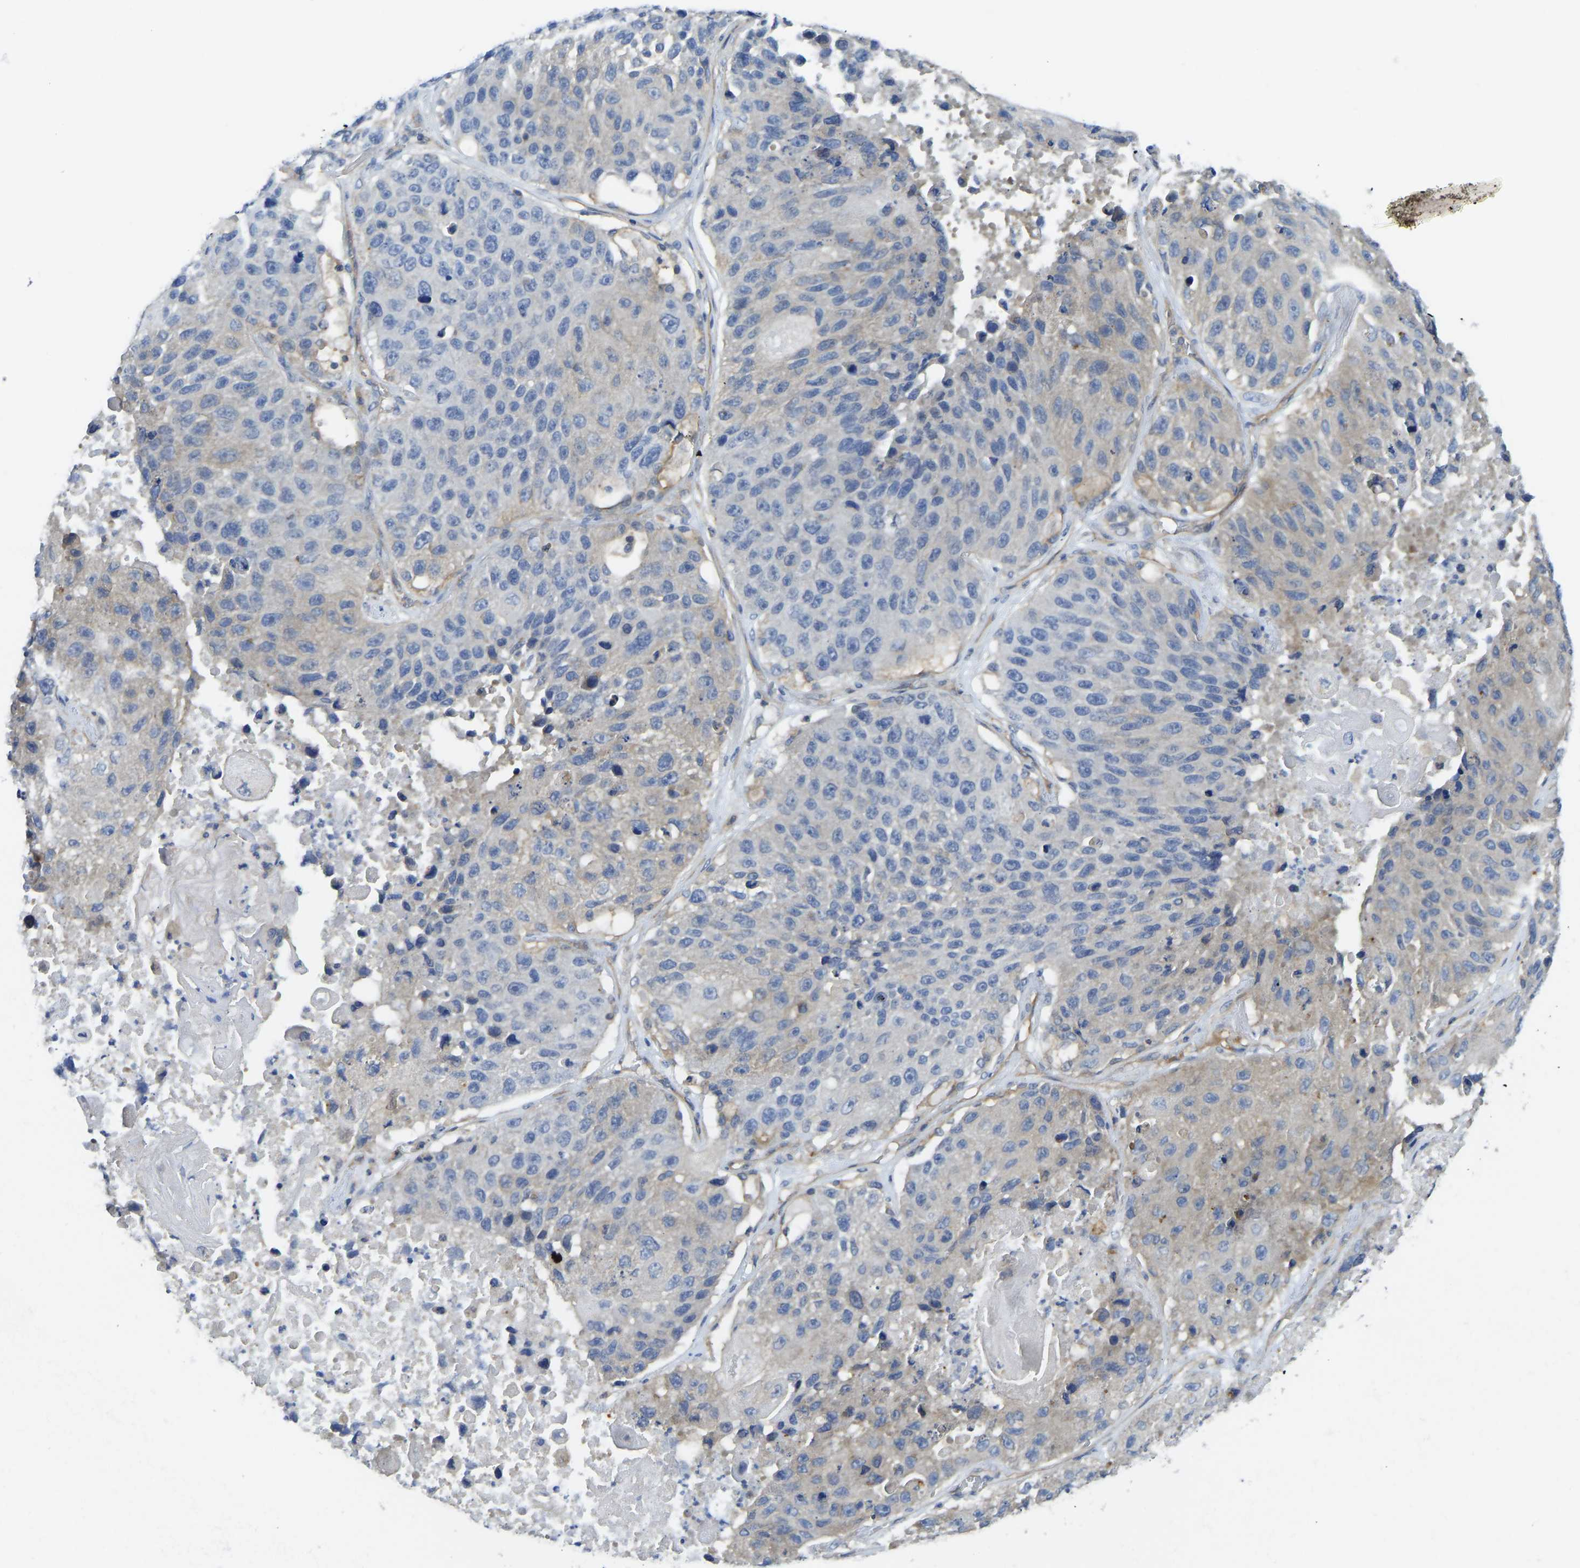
{"staining": {"intensity": "weak", "quantity": "<25%", "location": "cytoplasmic/membranous"}, "tissue": "lung cancer", "cell_type": "Tumor cells", "image_type": "cancer", "snomed": [{"axis": "morphology", "description": "Squamous cell carcinoma, NOS"}, {"axis": "topography", "description": "Lung"}], "caption": "Immunohistochemical staining of lung cancer displays no significant positivity in tumor cells.", "gene": "PPP3CA", "patient": {"sex": "male", "age": 61}}